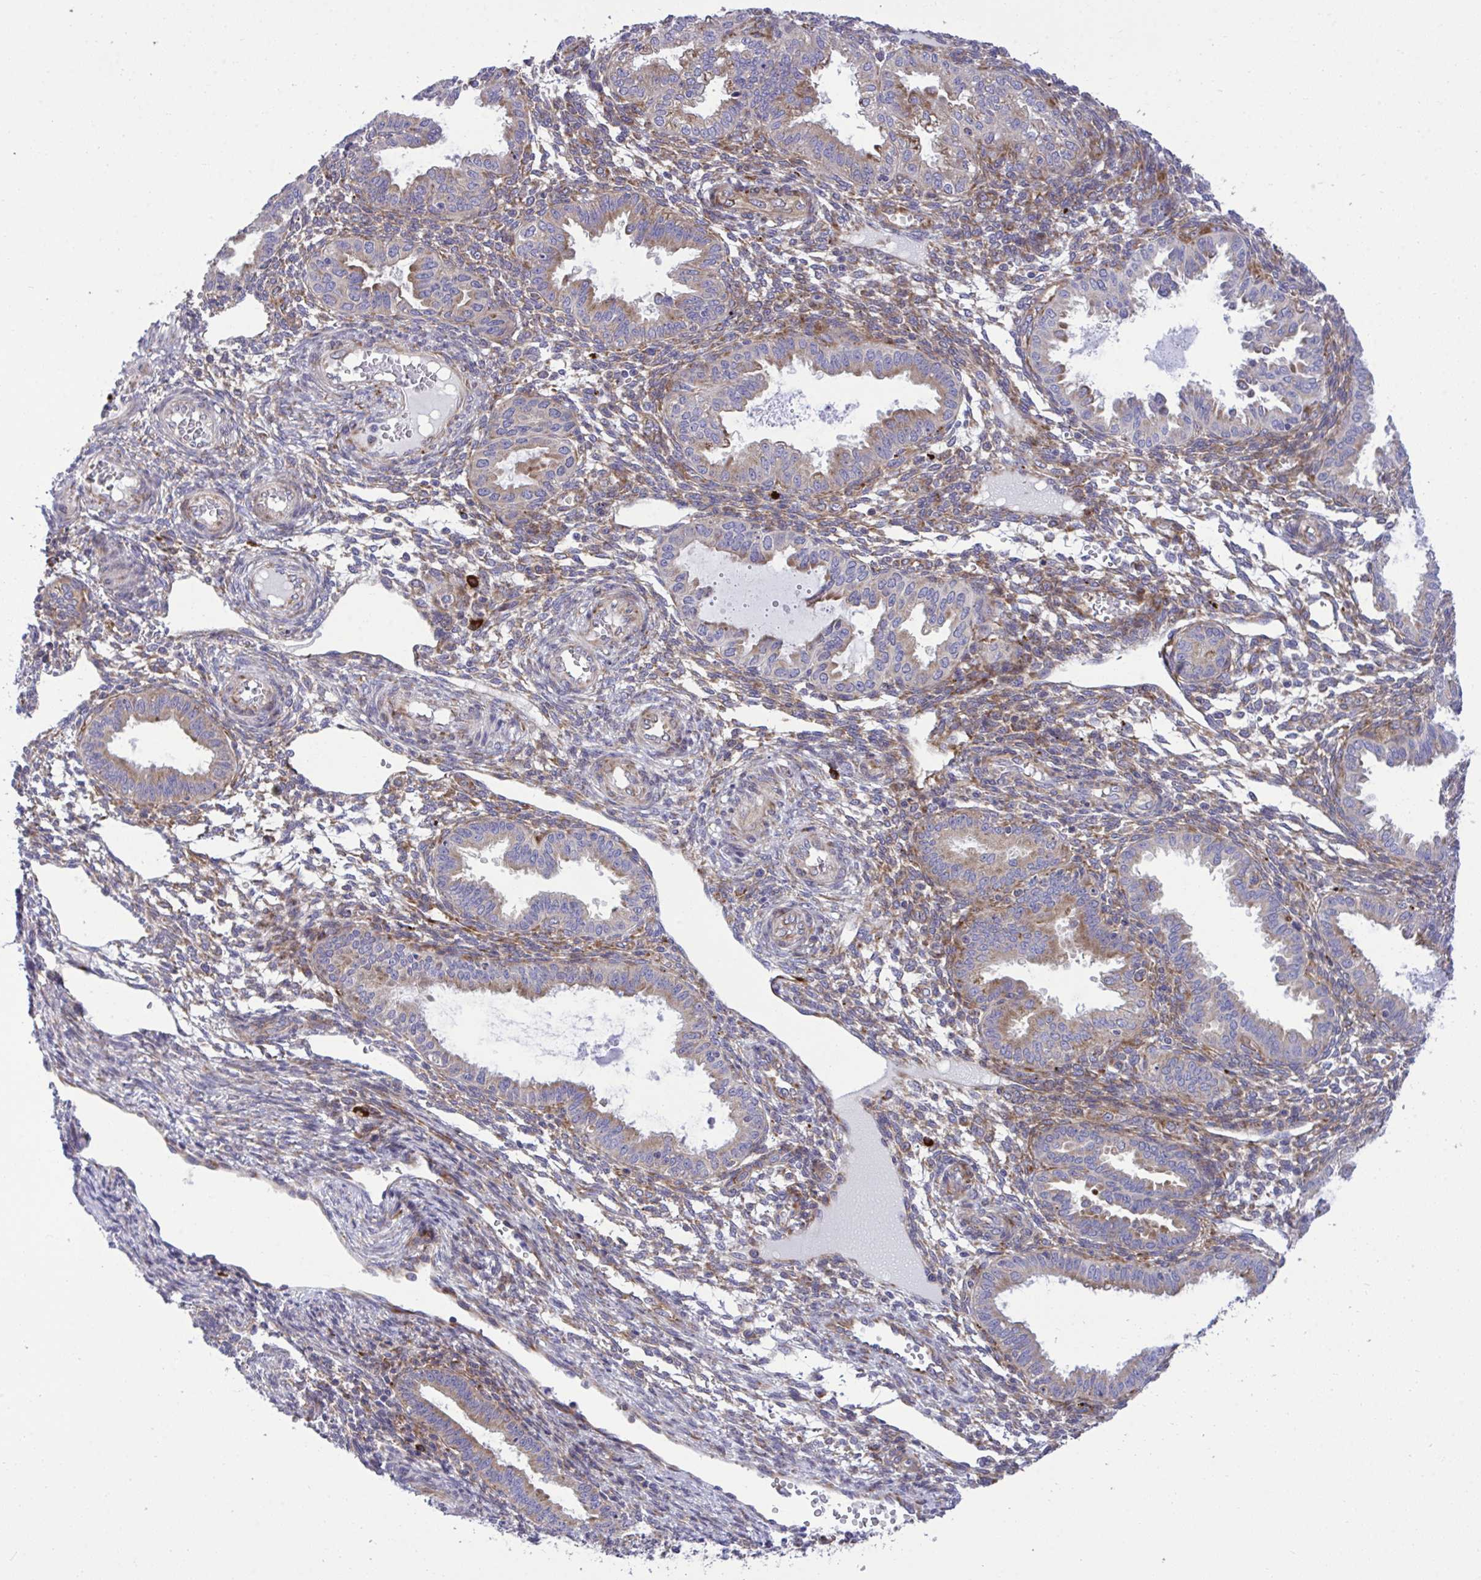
{"staining": {"intensity": "moderate", "quantity": "25%-75%", "location": "cytoplasmic/membranous"}, "tissue": "endometrium", "cell_type": "Cells in endometrial stroma", "image_type": "normal", "snomed": [{"axis": "morphology", "description": "Normal tissue, NOS"}, {"axis": "topography", "description": "Endometrium"}], "caption": "A photomicrograph of endometrium stained for a protein demonstrates moderate cytoplasmic/membranous brown staining in cells in endometrial stroma.", "gene": "RPS15", "patient": {"sex": "female", "age": 33}}